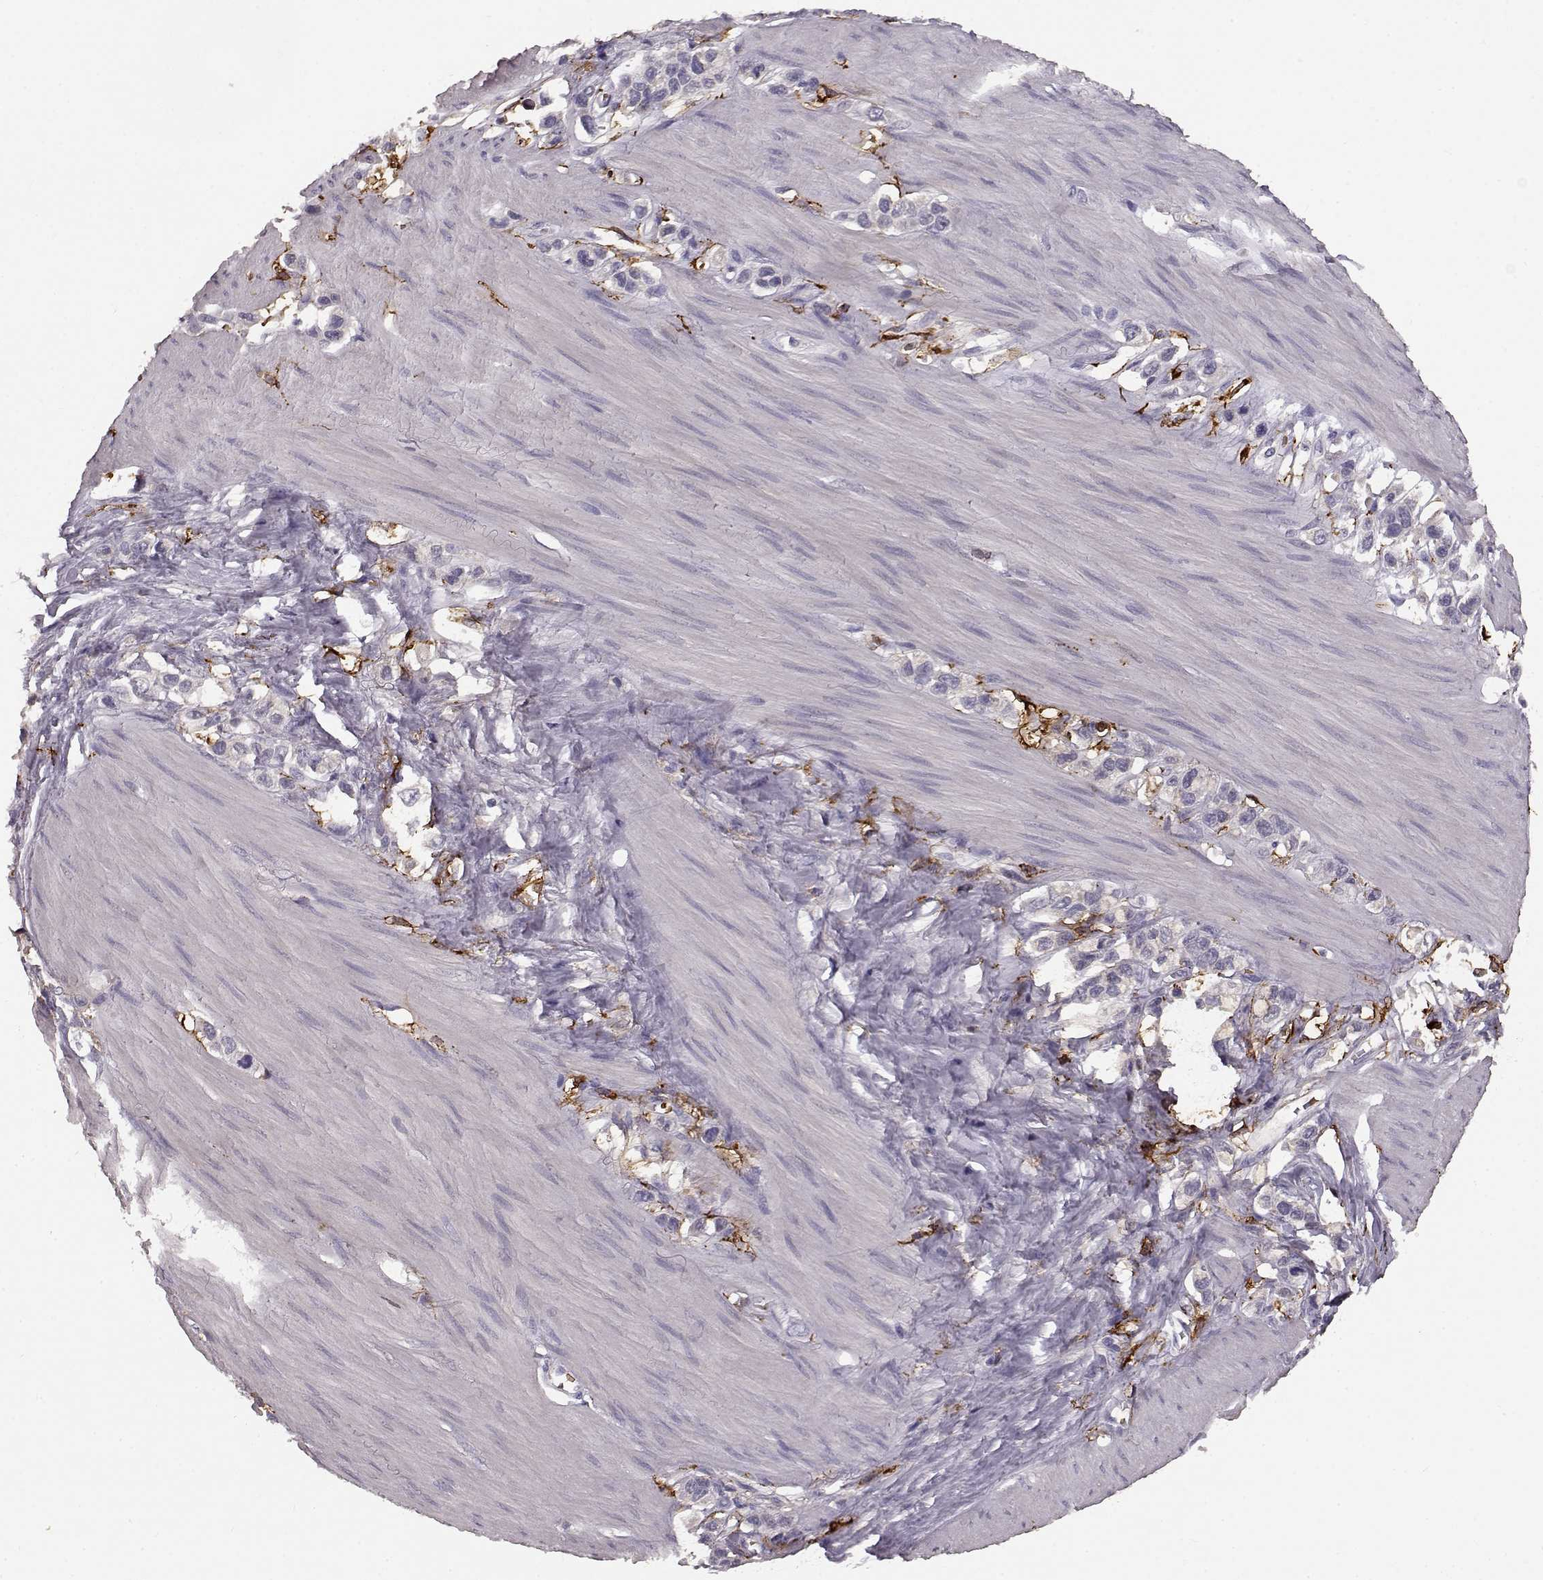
{"staining": {"intensity": "negative", "quantity": "none", "location": "none"}, "tissue": "stomach cancer", "cell_type": "Tumor cells", "image_type": "cancer", "snomed": [{"axis": "morphology", "description": "Normal tissue, NOS"}, {"axis": "morphology", "description": "Adenocarcinoma, NOS"}, {"axis": "morphology", "description": "Adenocarcinoma, High grade"}, {"axis": "topography", "description": "Stomach, upper"}, {"axis": "topography", "description": "Stomach"}], "caption": "Tumor cells are negative for brown protein staining in stomach cancer. (DAB (3,3'-diaminobenzidine) immunohistochemistry (IHC) with hematoxylin counter stain).", "gene": "CCNF", "patient": {"sex": "female", "age": 65}}